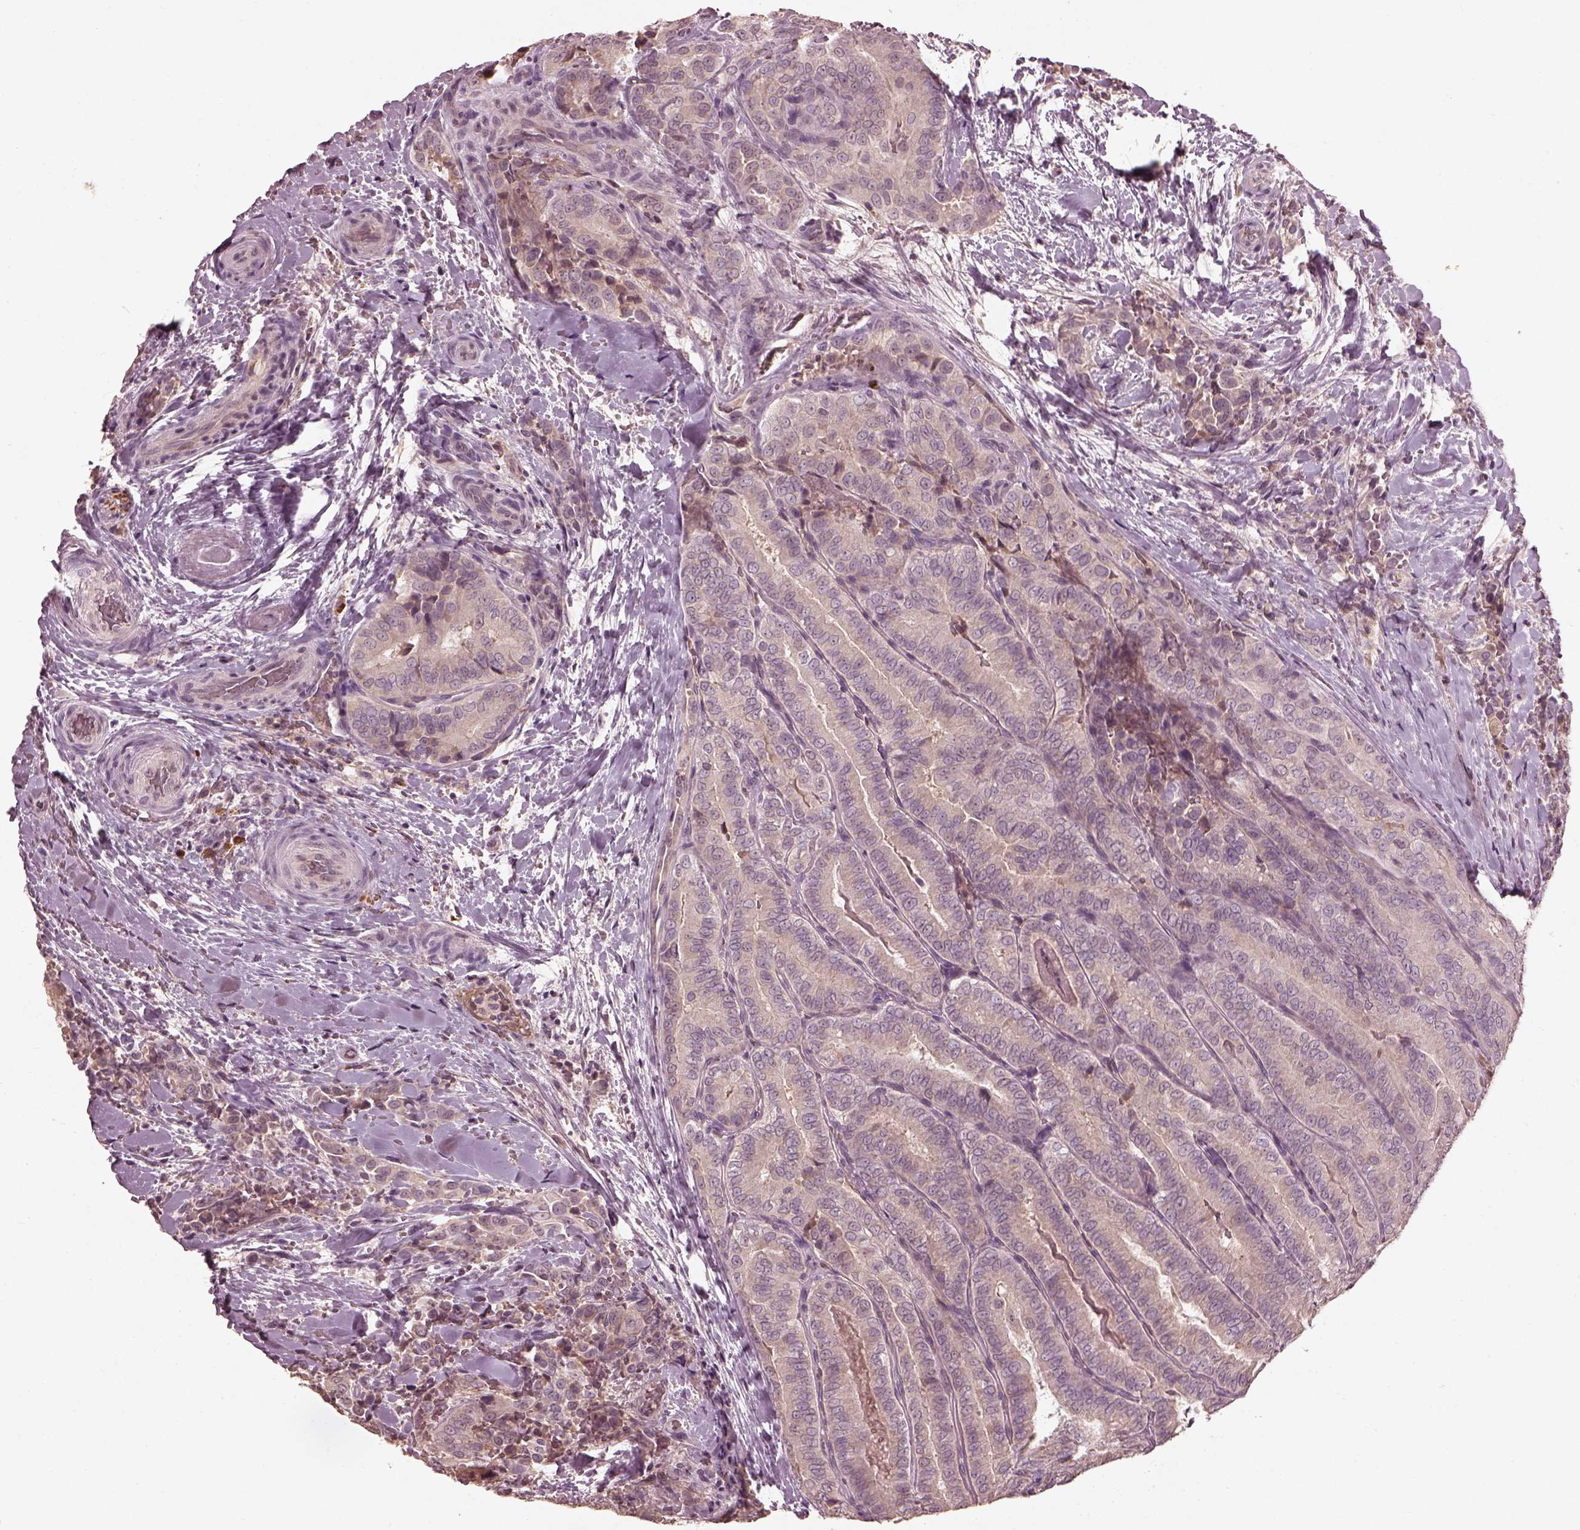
{"staining": {"intensity": "negative", "quantity": "none", "location": "none"}, "tissue": "thyroid cancer", "cell_type": "Tumor cells", "image_type": "cancer", "snomed": [{"axis": "morphology", "description": "Papillary adenocarcinoma, NOS"}, {"axis": "topography", "description": "Thyroid gland"}], "caption": "High power microscopy image of an immunohistochemistry photomicrograph of thyroid papillary adenocarcinoma, revealing no significant expression in tumor cells. (DAB IHC visualized using brightfield microscopy, high magnification).", "gene": "CALR3", "patient": {"sex": "male", "age": 61}}